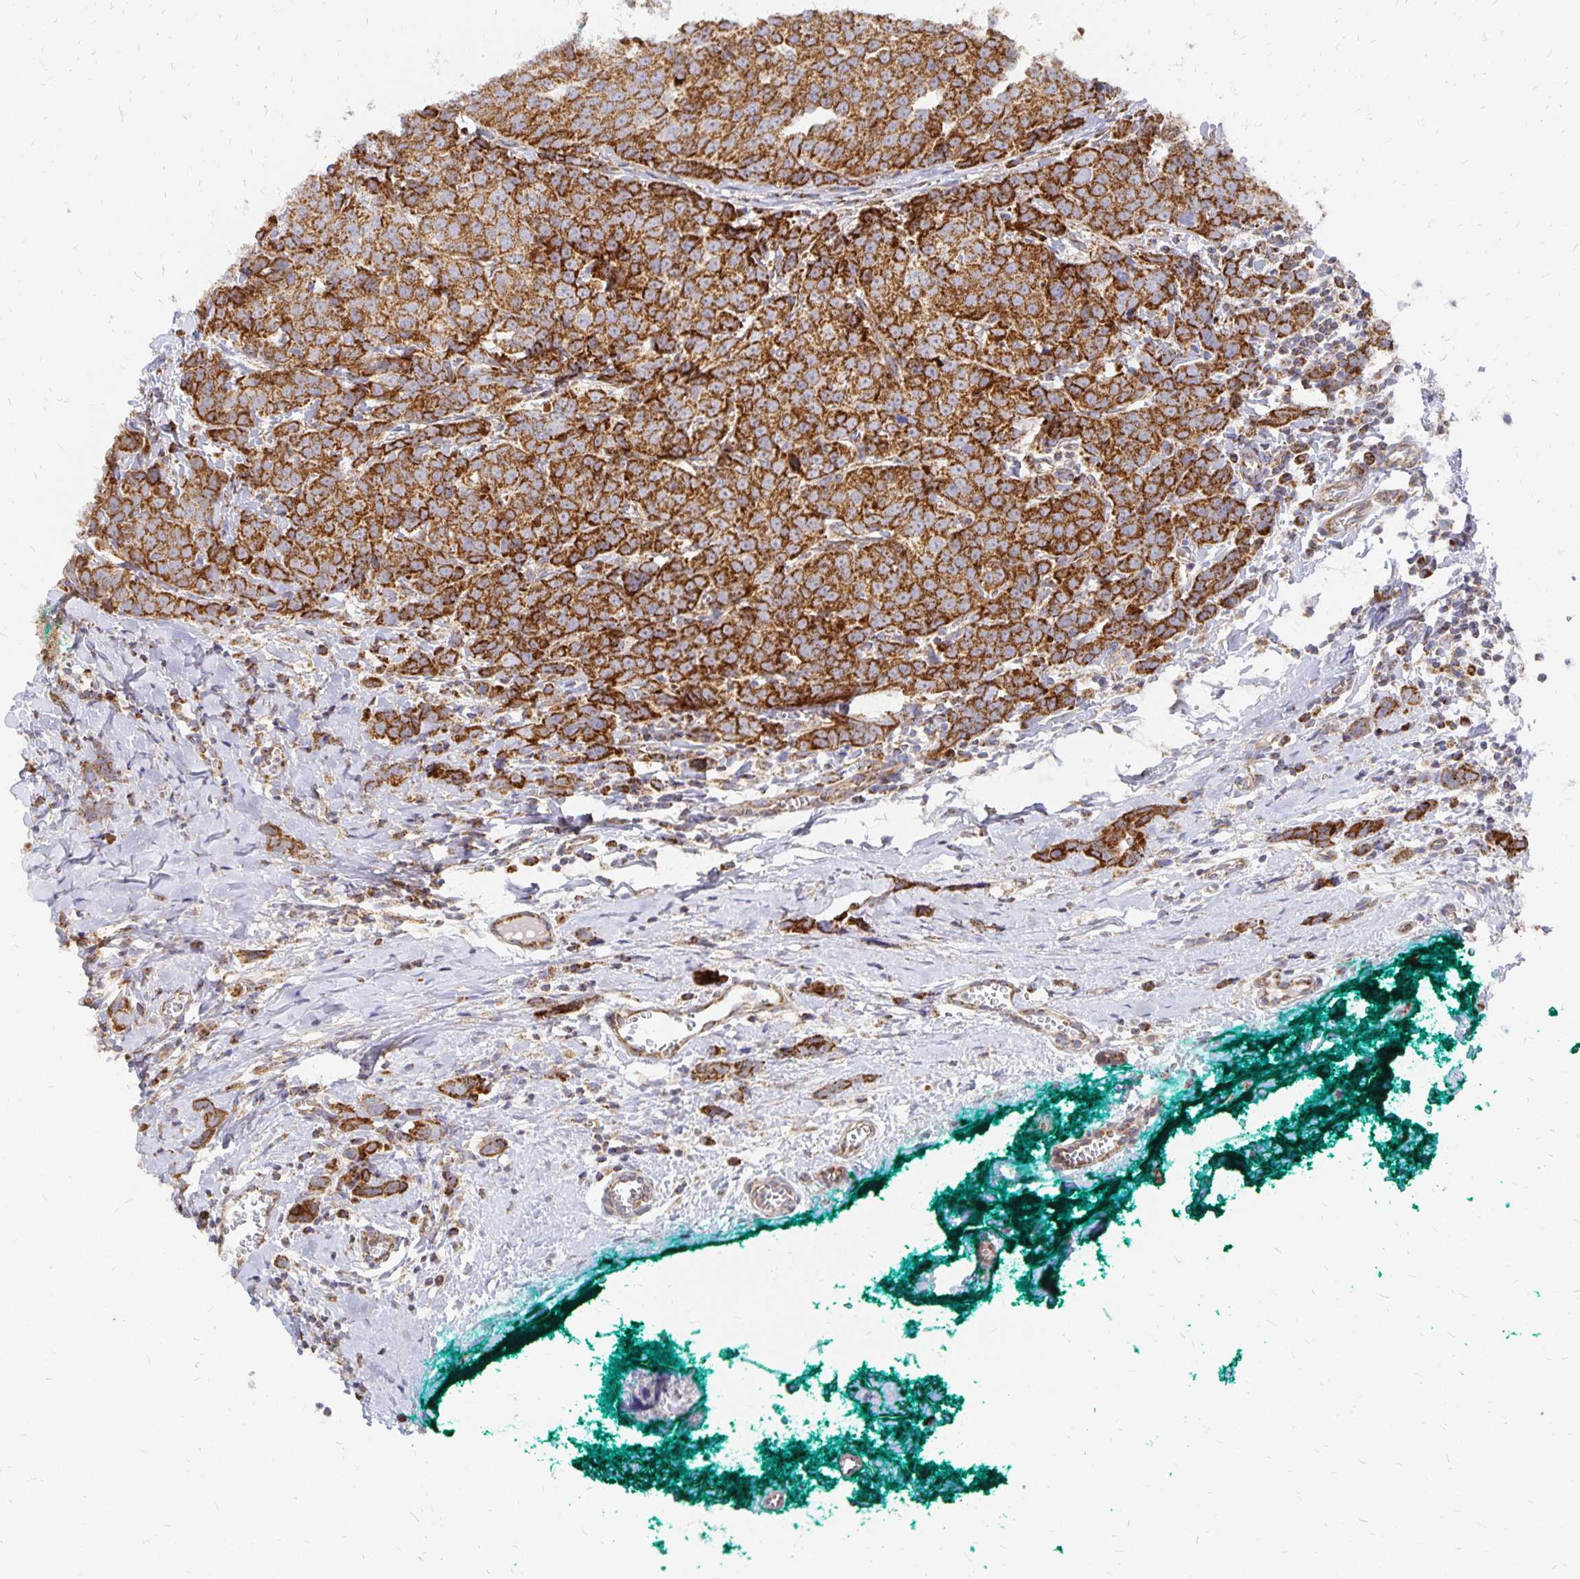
{"staining": {"intensity": "strong", "quantity": ">75%", "location": "cytoplasmic/membranous"}, "tissue": "breast cancer", "cell_type": "Tumor cells", "image_type": "cancer", "snomed": [{"axis": "morphology", "description": "Duct carcinoma"}, {"axis": "topography", "description": "Breast"}], "caption": "Immunohistochemistry (IHC) of human breast cancer reveals high levels of strong cytoplasmic/membranous staining in approximately >75% of tumor cells. (DAB IHC with brightfield microscopy, high magnification).", "gene": "STOML2", "patient": {"sex": "female", "age": 80}}